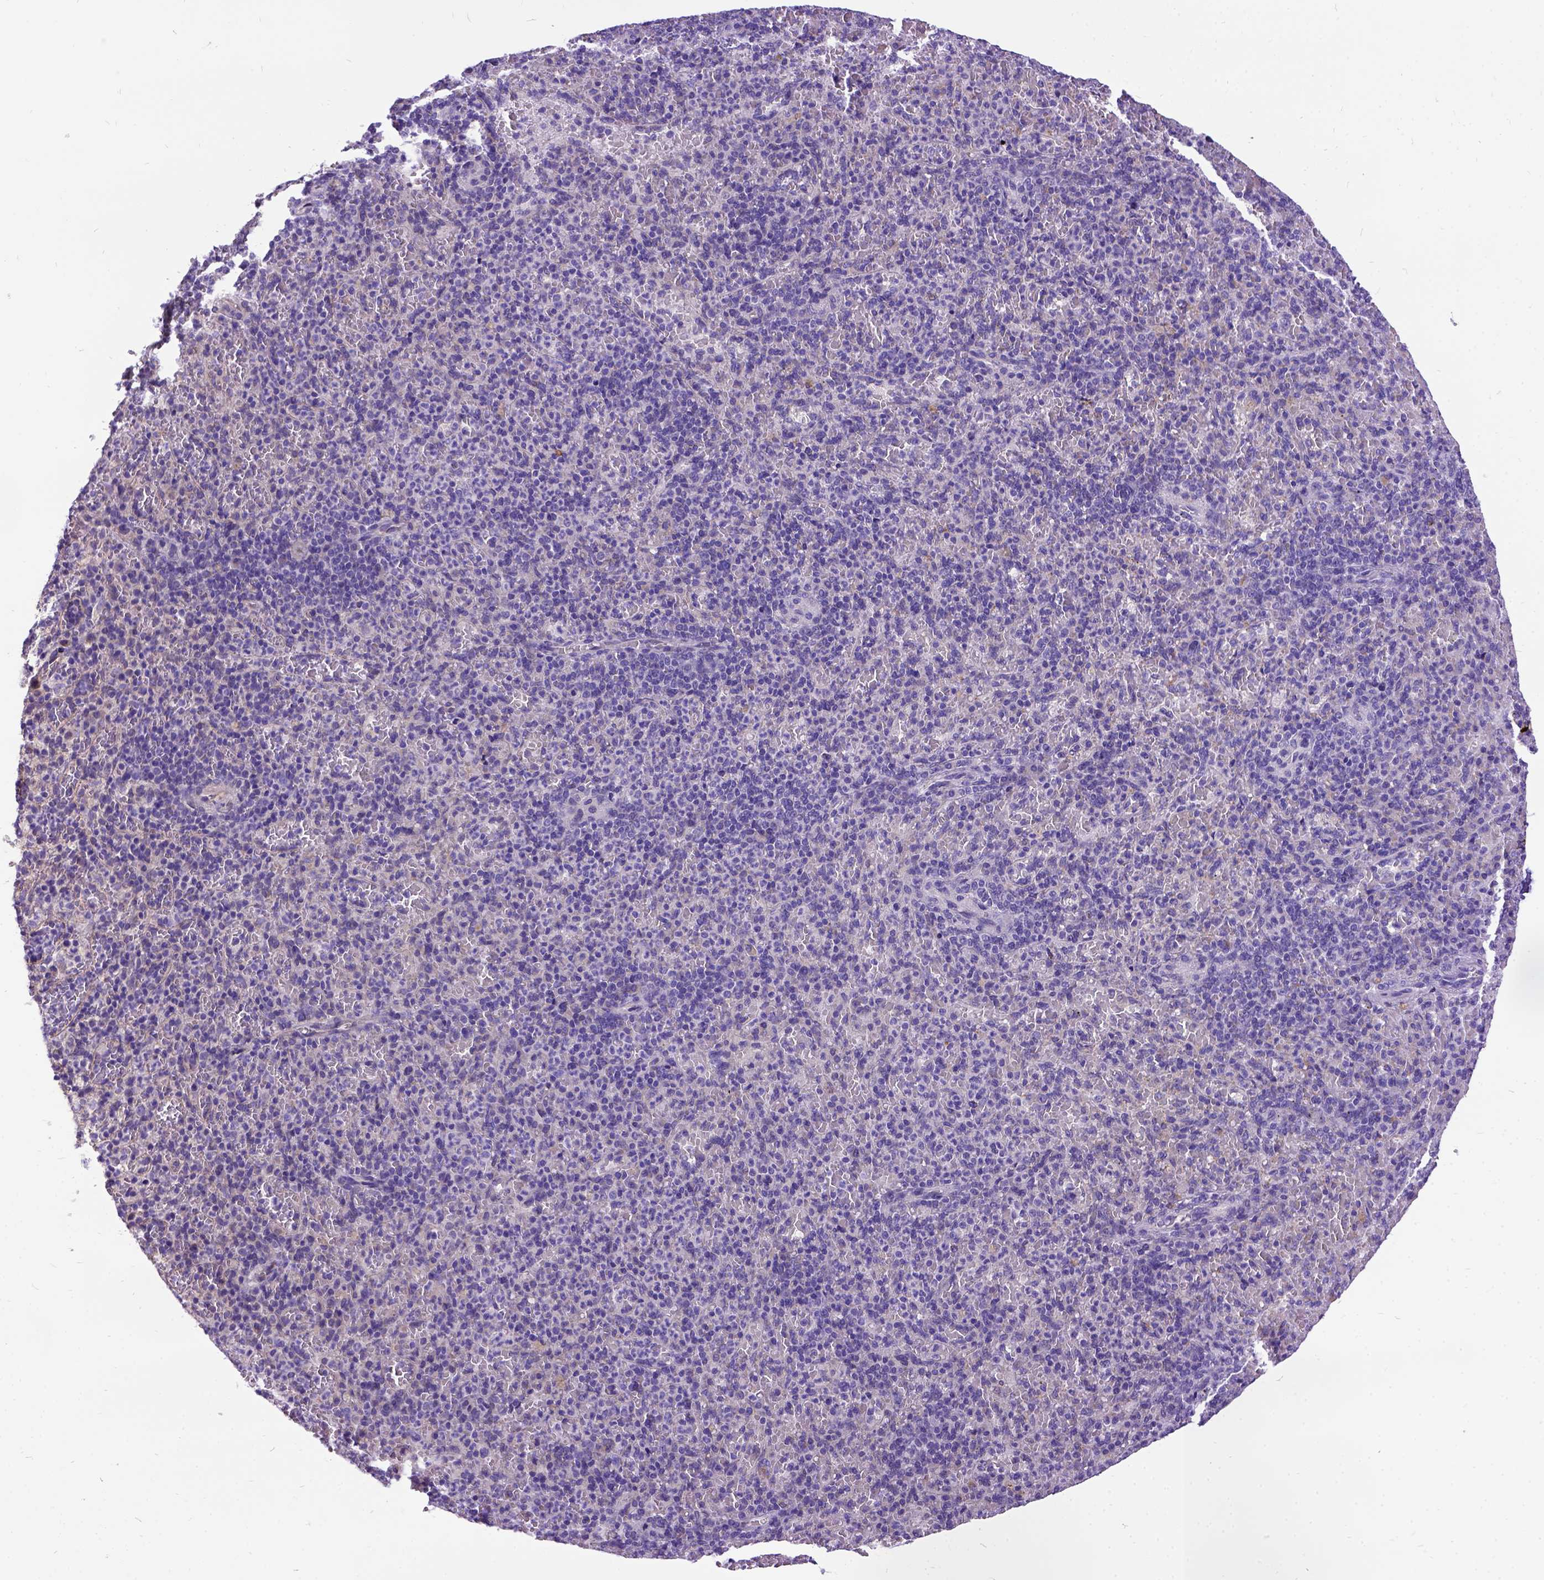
{"staining": {"intensity": "negative", "quantity": "none", "location": "none"}, "tissue": "spleen", "cell_type": "Cells in red pulp", "image_type": "normal", "snomed": [{"axis": "morphology", "description": "Normal tissue, NOS"}, {"axis": "topography", "description": "Spleen"}], "caption": "DAB immunohistochemical staining of unremarkable spleen displays no significant staining in cells in red pulp.", "gene": "CFAP54", "patient": {"sex": "female", "age": 74}}